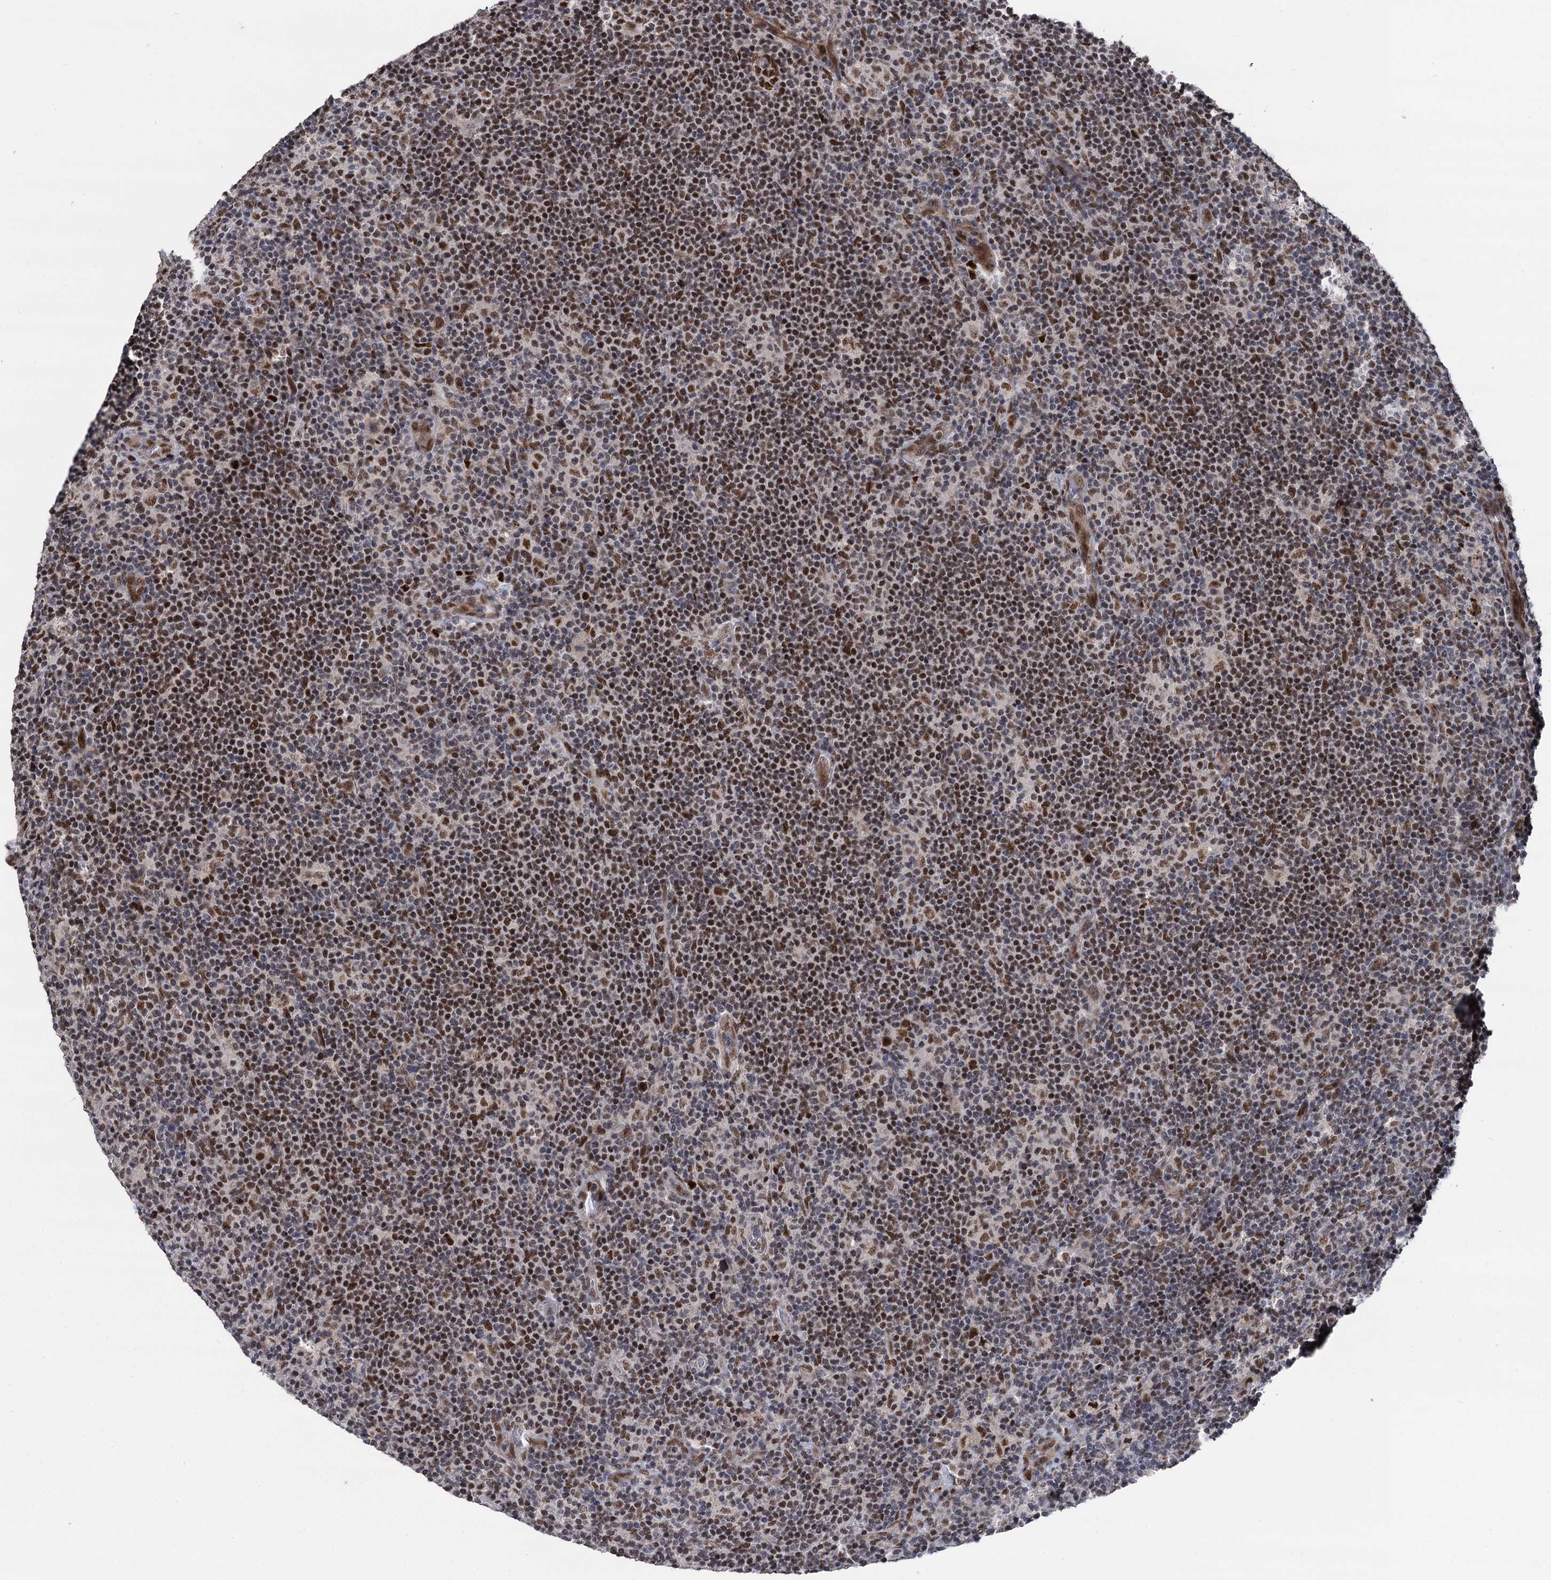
{"staining": {"intensity": "moderate", "quantity": ">75%", "location": "nuclear"}, "tissue": "lymphoma", "cell_type": "Tumor cells", "image_type": "cancer", "snomed": [{"axis": "morphology", "description": "Hodgkin's disease, NOS"}, {"axis": "topography", "description": "Lymph node"}], "caption": "Immunohistochemical staining of Hodgkin's disease demonstrates medium levels of moderate nuclear positivity in about >75% of tumor cells.", "gene": "GALNT11", "patient": {"sex": "female", "age": 57}}